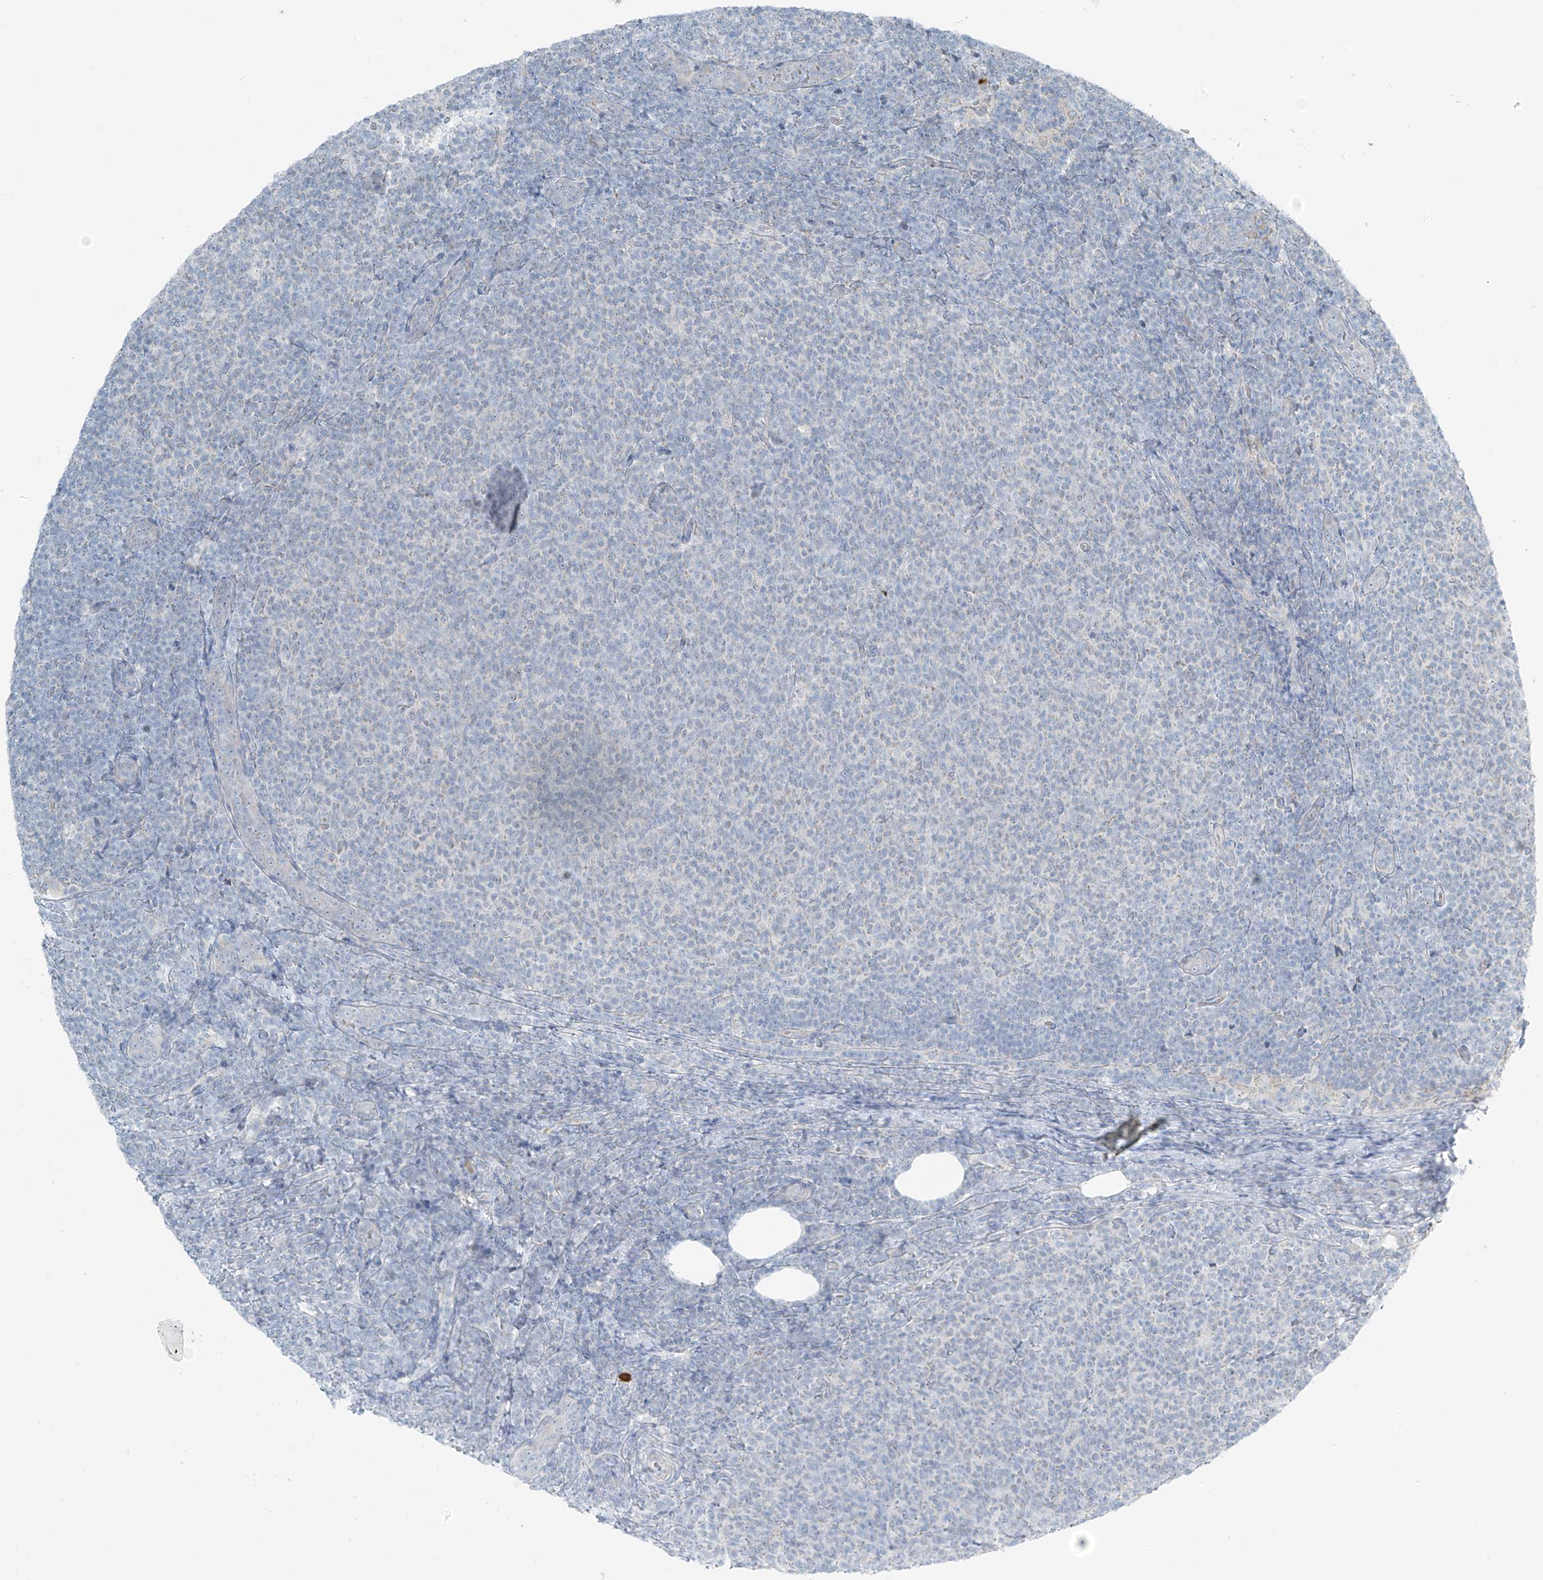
{"staining": {"intensity": "negative", "quantity": "none", "location": "none"}, "tissue": "lymphoma", "cell_type": "Tumor cells", "image_type": "cancer", "snomed": [{"axis": "morphology", "description": "Malignant lymphoma, non-Hodgkin's type, Low grade"}, {"axis": "topography", "description": "Lymph node"}], "caption": "Malignant lymphoma, non-Hodgkin's type (low-grade) was stained to show a protein in brown. There is no significant positivity in tumor cells. Nuclei are stained in blue.", "gene": "FAM131C", "patient": {"sex": "male", "age": 66}}